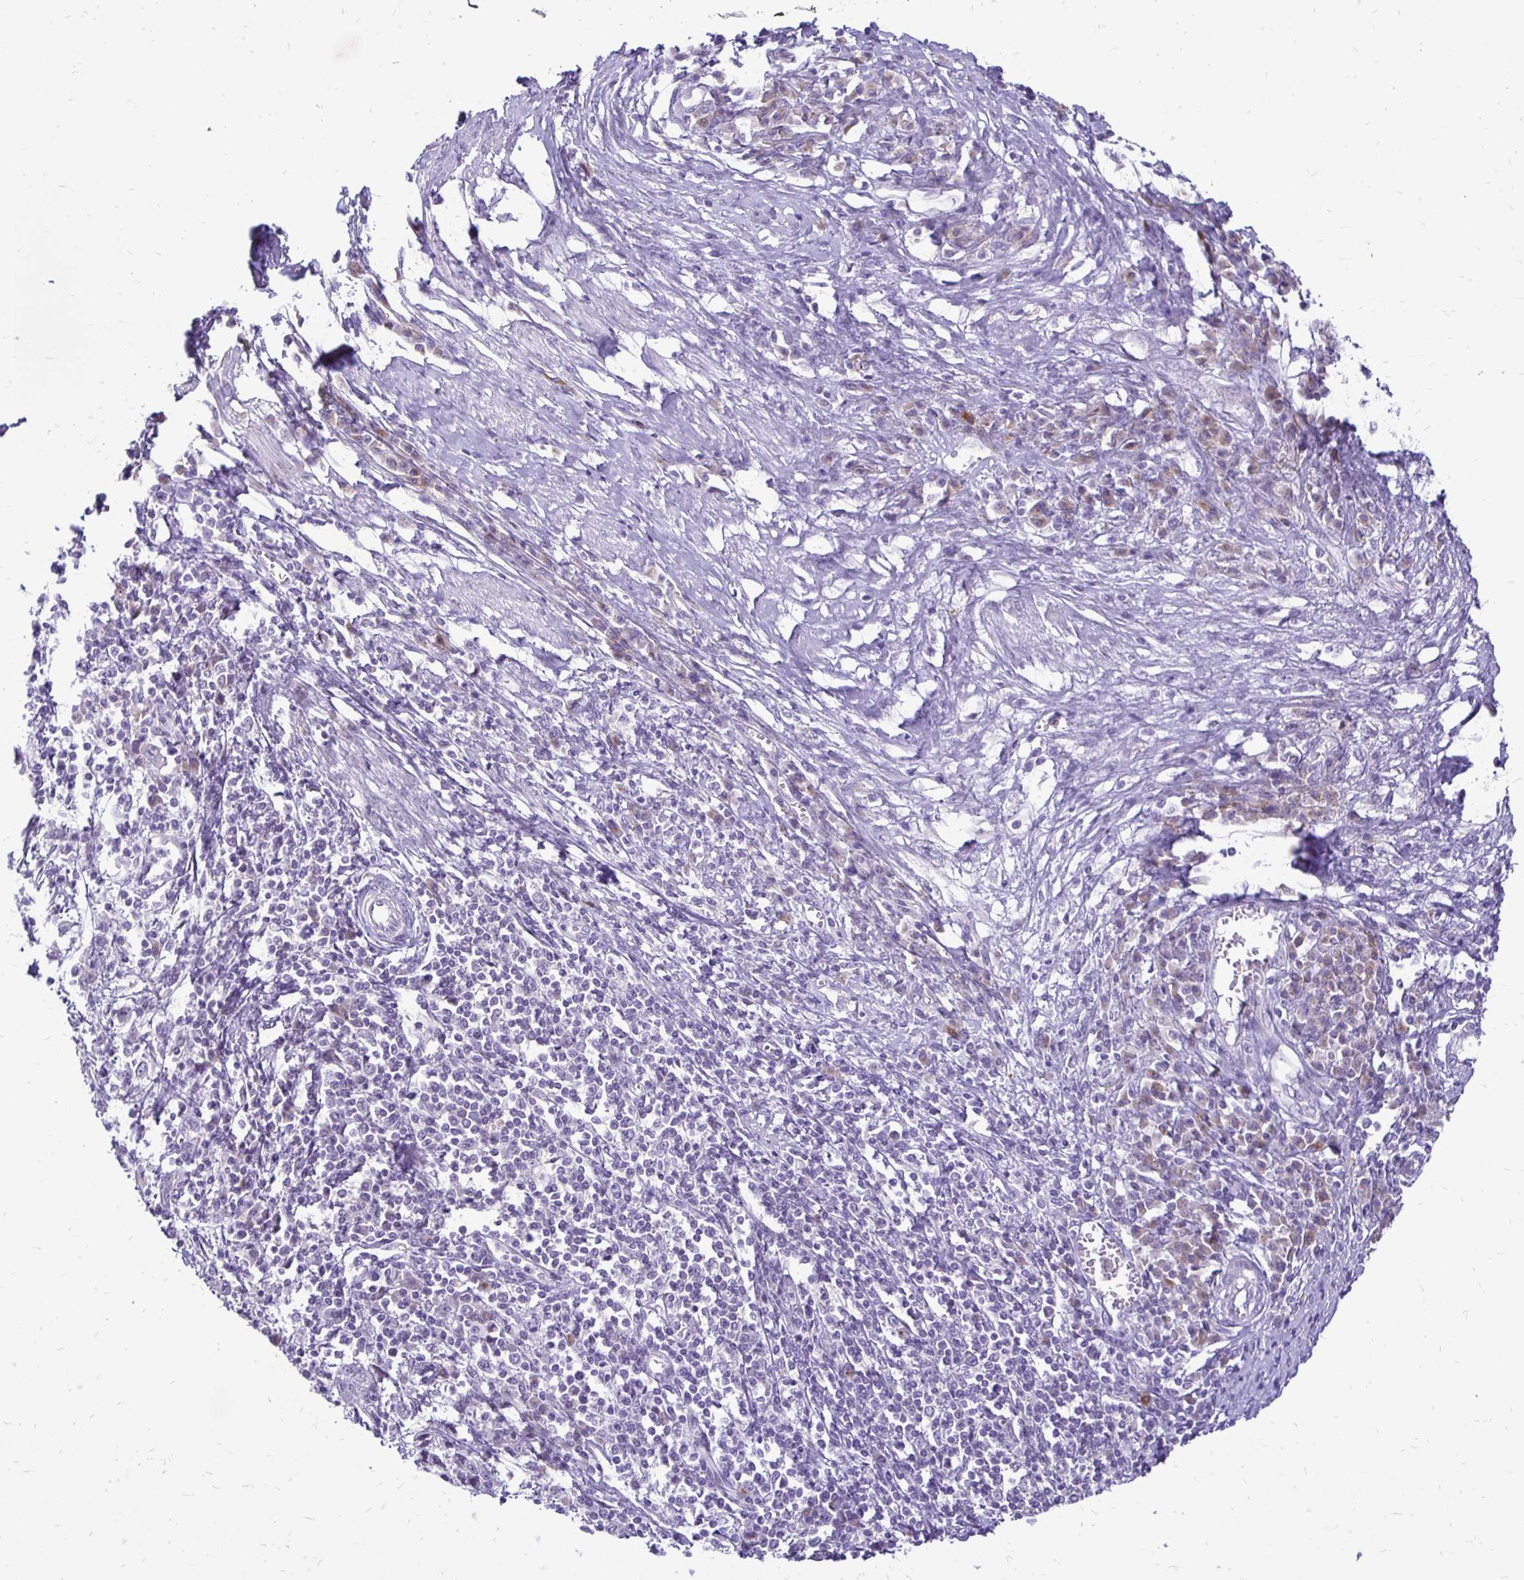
{"staining": {"intensity": "negative", "quantity": "none", "location": "none"}, "tissue": "cervical cancer", "cell_type": "Tumor cells", "image_type": "cancer", "snomed": [{"axis": "morphology", "description": "Squamous cell carcinoma, NOS"}, {"axis": "topography", "description": "Cervix"}], "caption": "Immunohistochemistry (IHC) photomicrograph of human squamous cell carcinoma (cervical) stained for a protein (brown), which reveals no expression in tumor cells. (Immunohistochemistry, brightfield microscopy, high magnification).", "gene": "EPYC", "patient": {"sex": "female", "age": 46}}